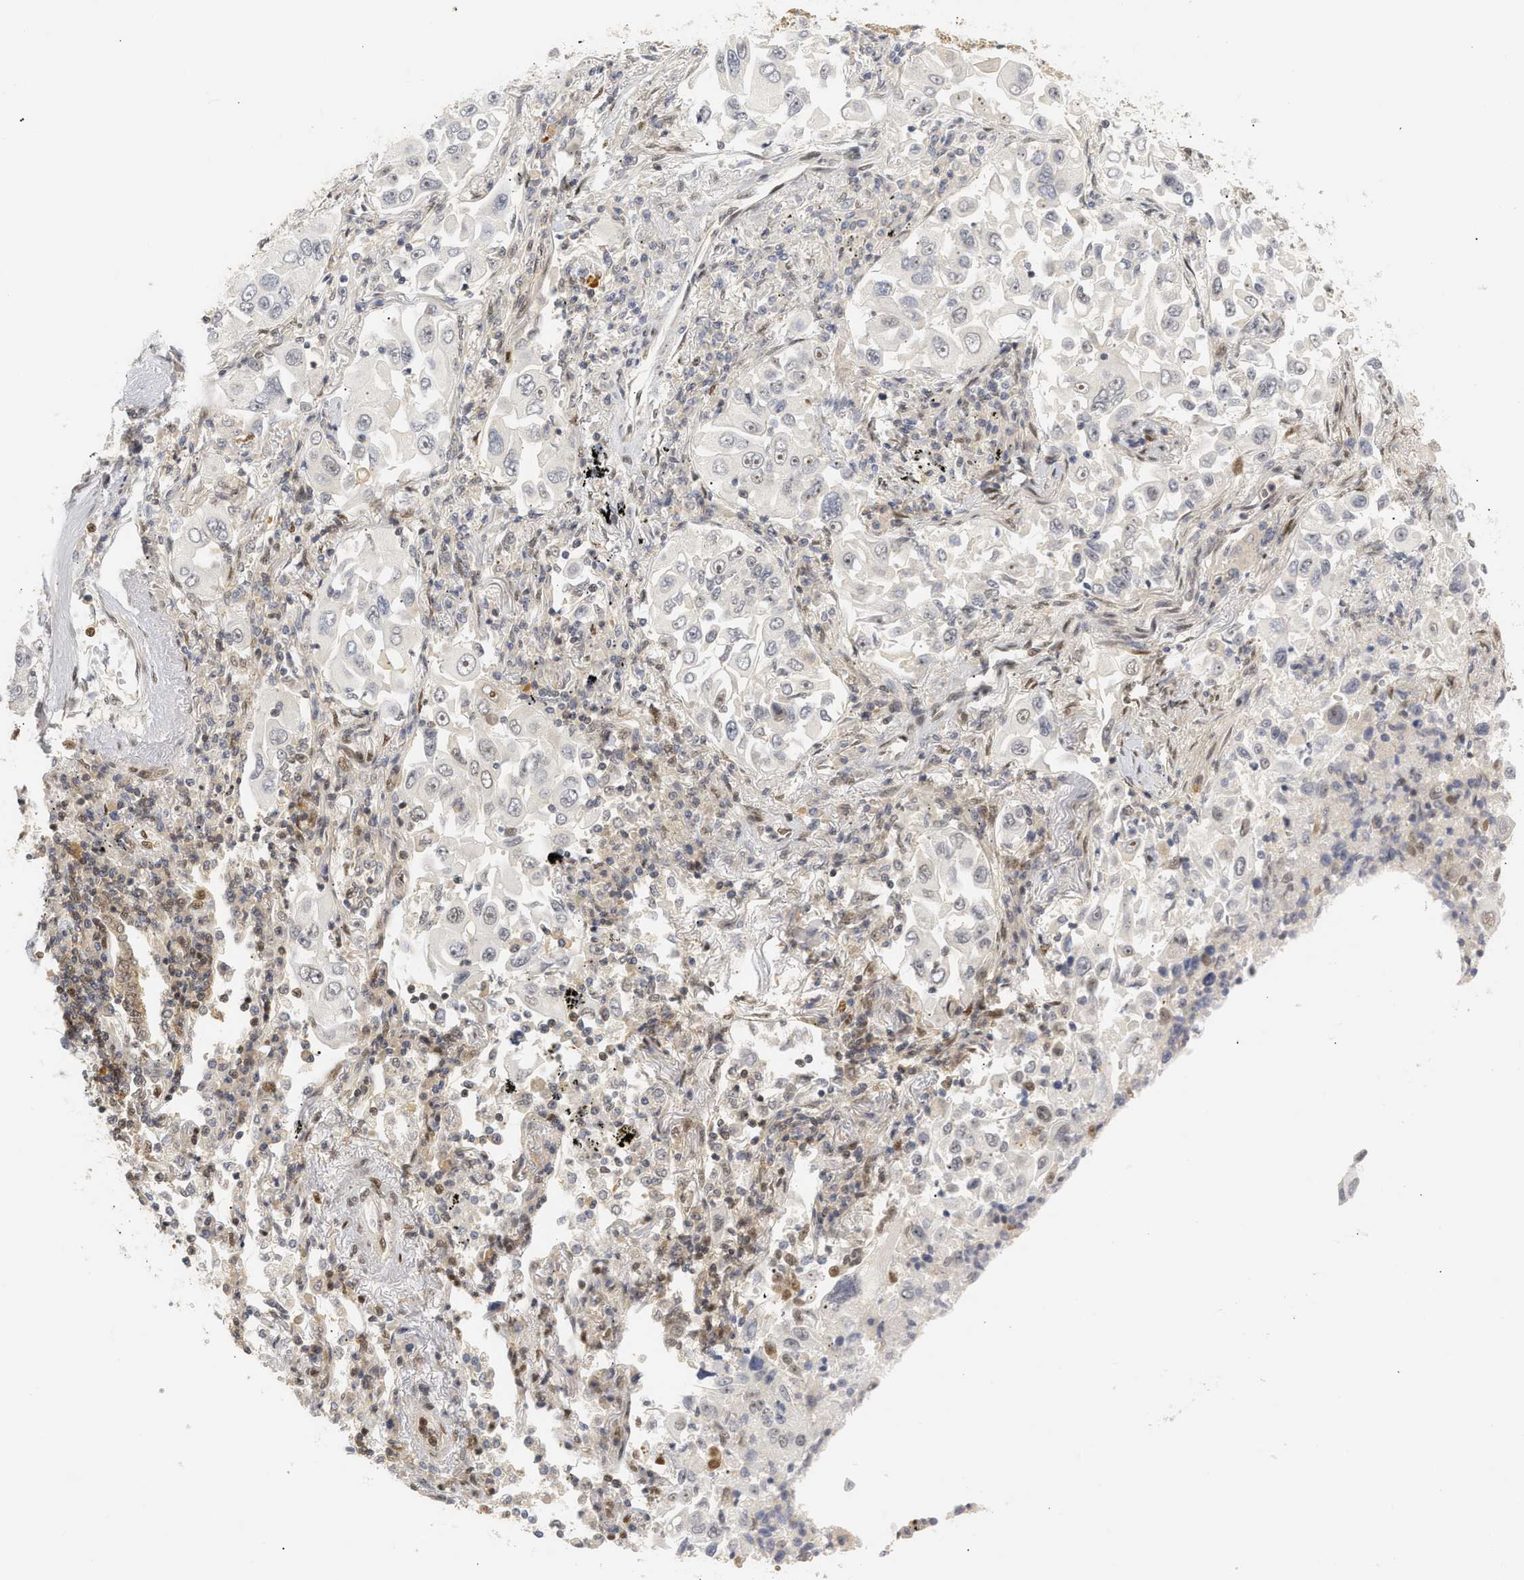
{"staining": {"intensity": "negative", "quantity": "none", "location": "none"}, "tissue": "lung cancer", "cell_type": "Tumor cells", "image_type": "cancer", "snomed": [{"axis": "morphology", "description": "Adenocarcinoma, NOS"}, {"axis": "topography", "description": "Lung"}], "caption": "High magnification brightfield microscopy of lung adenocarcinoma stained with DAB (brown) and counterstained with hematoxylin (blue): tumor cells show no significant staining.", "gene": "SSBP2", "patient": {"sex": "male", "age": 84}}